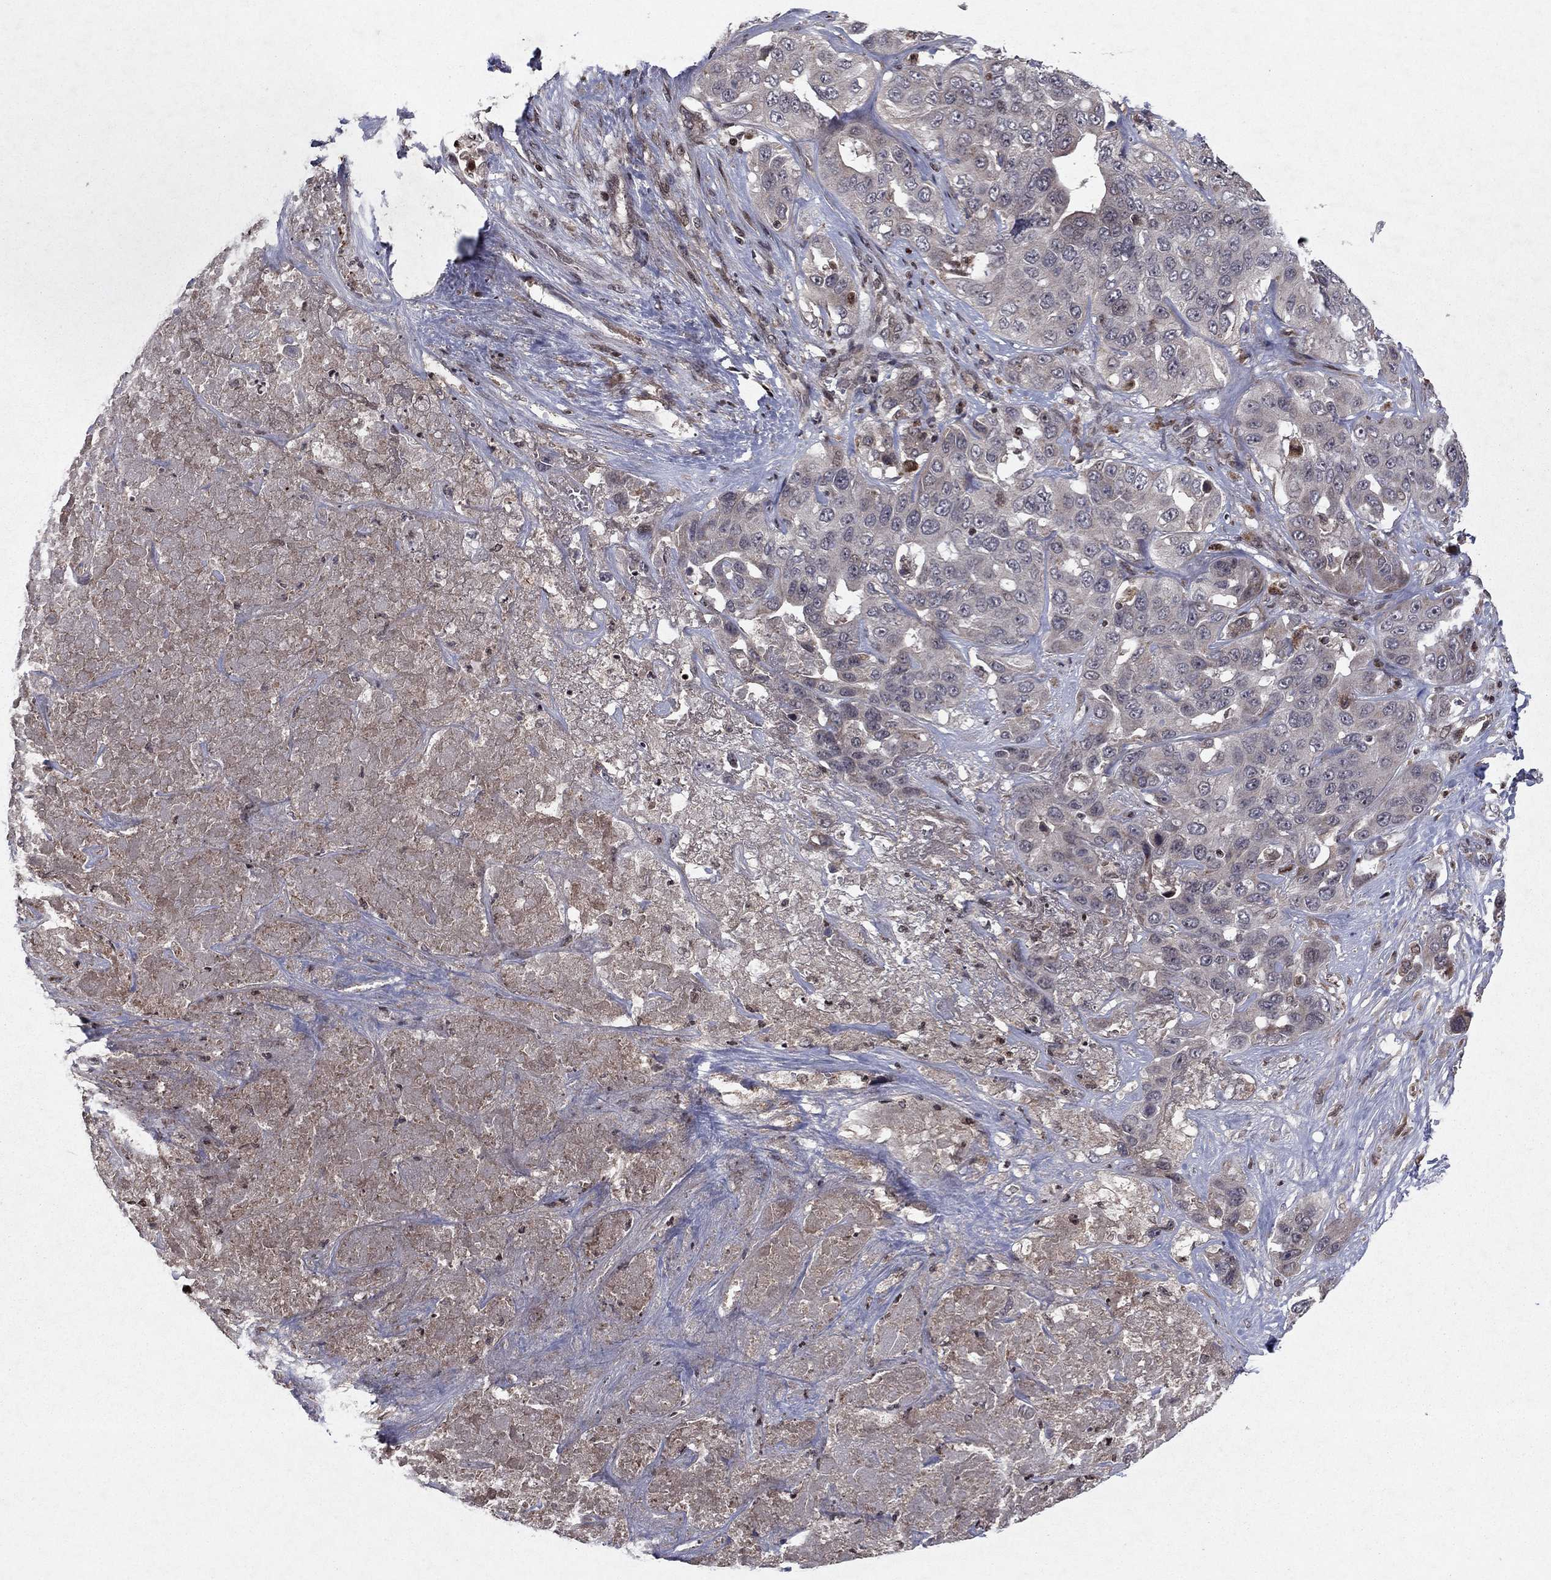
{"staining": {"intensity": "negative", "quantity": "none", "location": "none"}, "tissue": "liver cancer", "cell_type": "Tumor cells", "image_type": "cancer", "snomed": [{"axis": "morphology", "description": "Cholangiocarcinoma"}, {"axis": "topography", "description": "Liver"}], "caption": "Human cholangiocarcinoma (liver) stained for a protein using IHC reveals no positivity in tumor cells.", "gene": "SORBS1", "patient": {"sex": "female", "age": 52}}